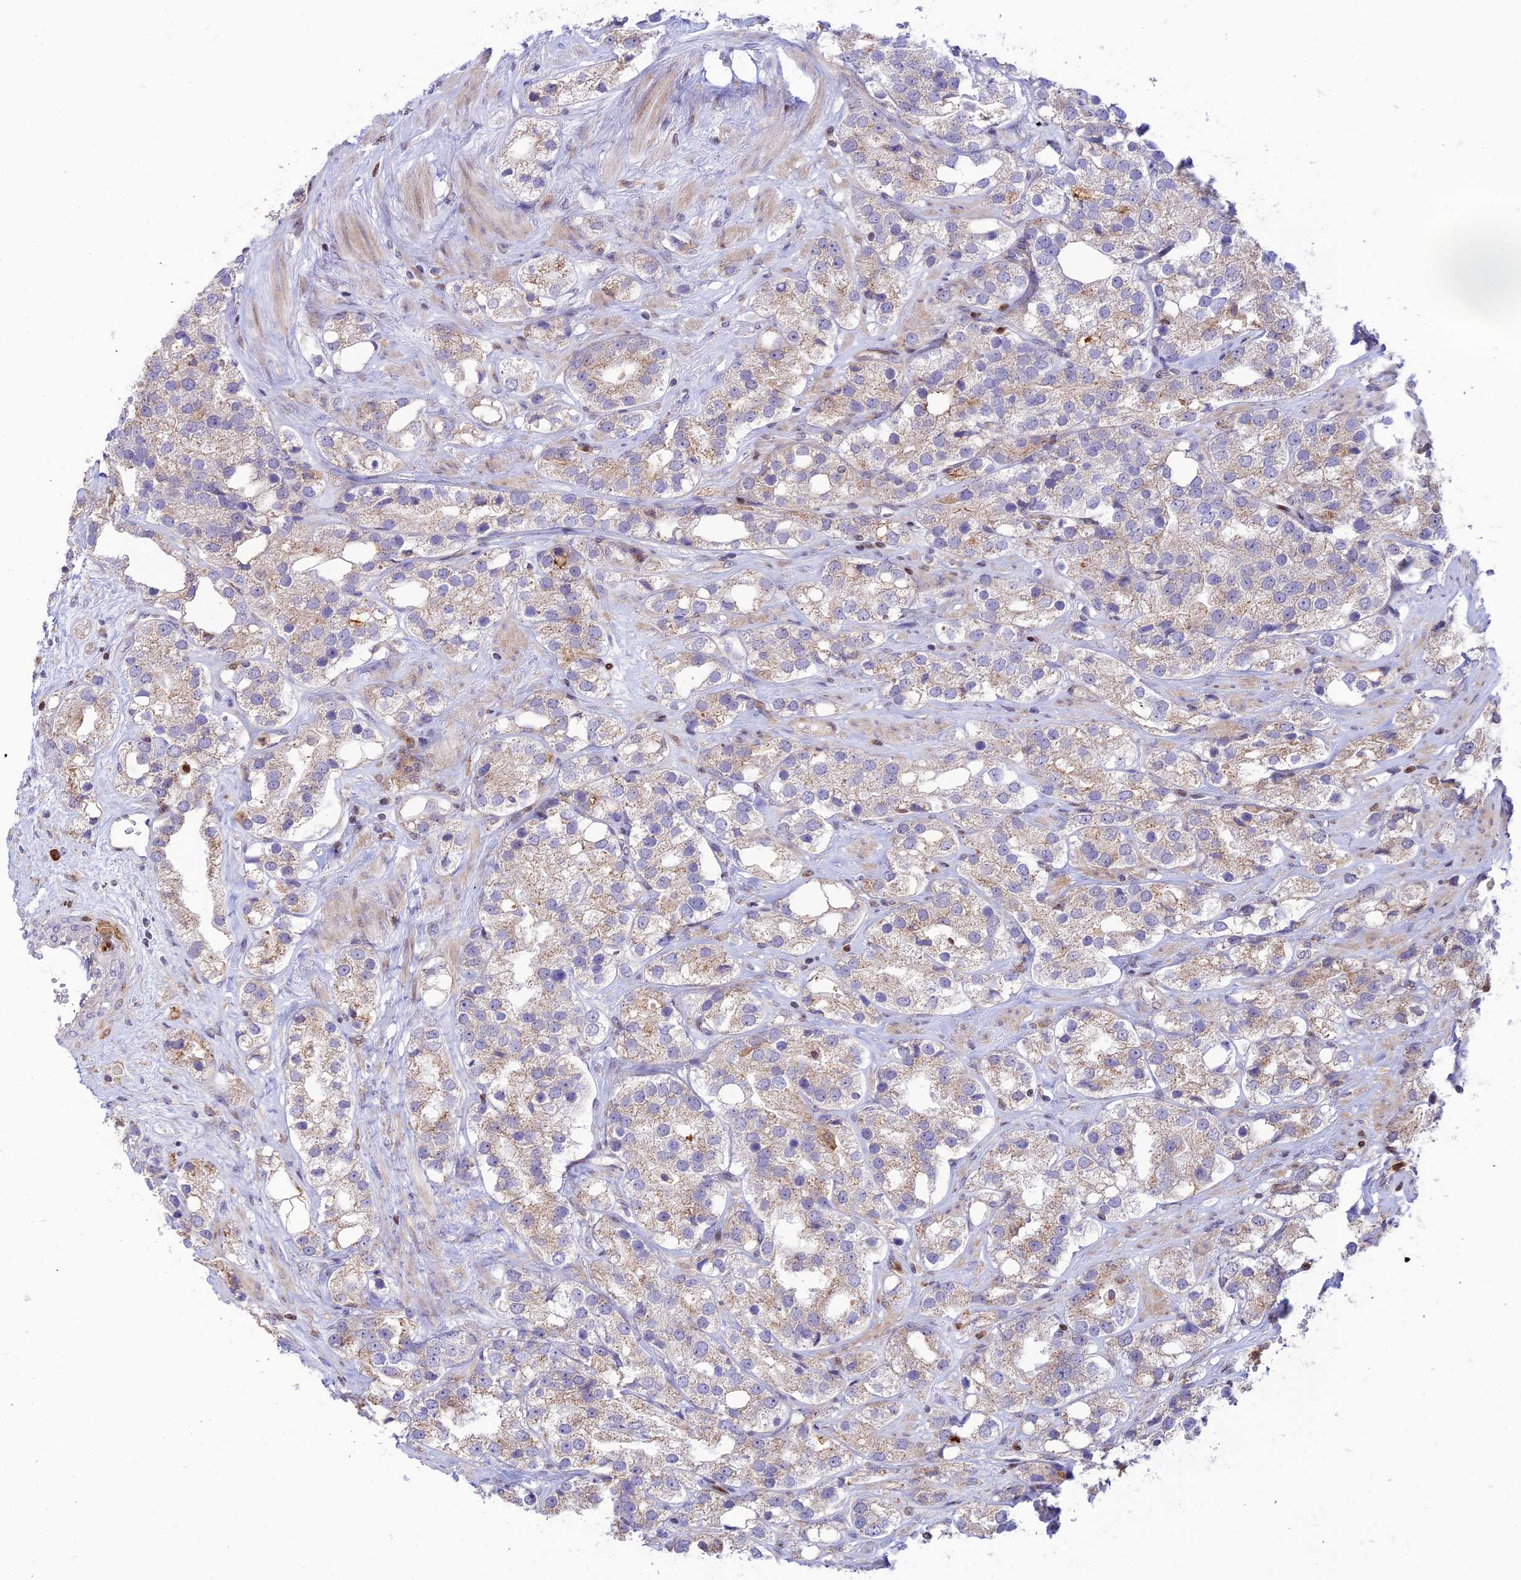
{"staining": {"intensity": "weak", "quantity": ">75%", "location": "cytoplasmic/membranous"}, "tissue": "prostate cancer", "cell_type": "Tumor cells", "image_type": "cancer", "snomed": [{"axis": "morphology", "description": "Adenocarcinoma, NOS"}, {"axis": "topography", "description": "Prostate"}], "caption": "An image of human prostate cancer stained for a protein demonstrates weak cytoplasmic/membranous brown staining in tumor cells.", "gene": "FAM186B", "patient": {"sex": "male", "age": 79}}